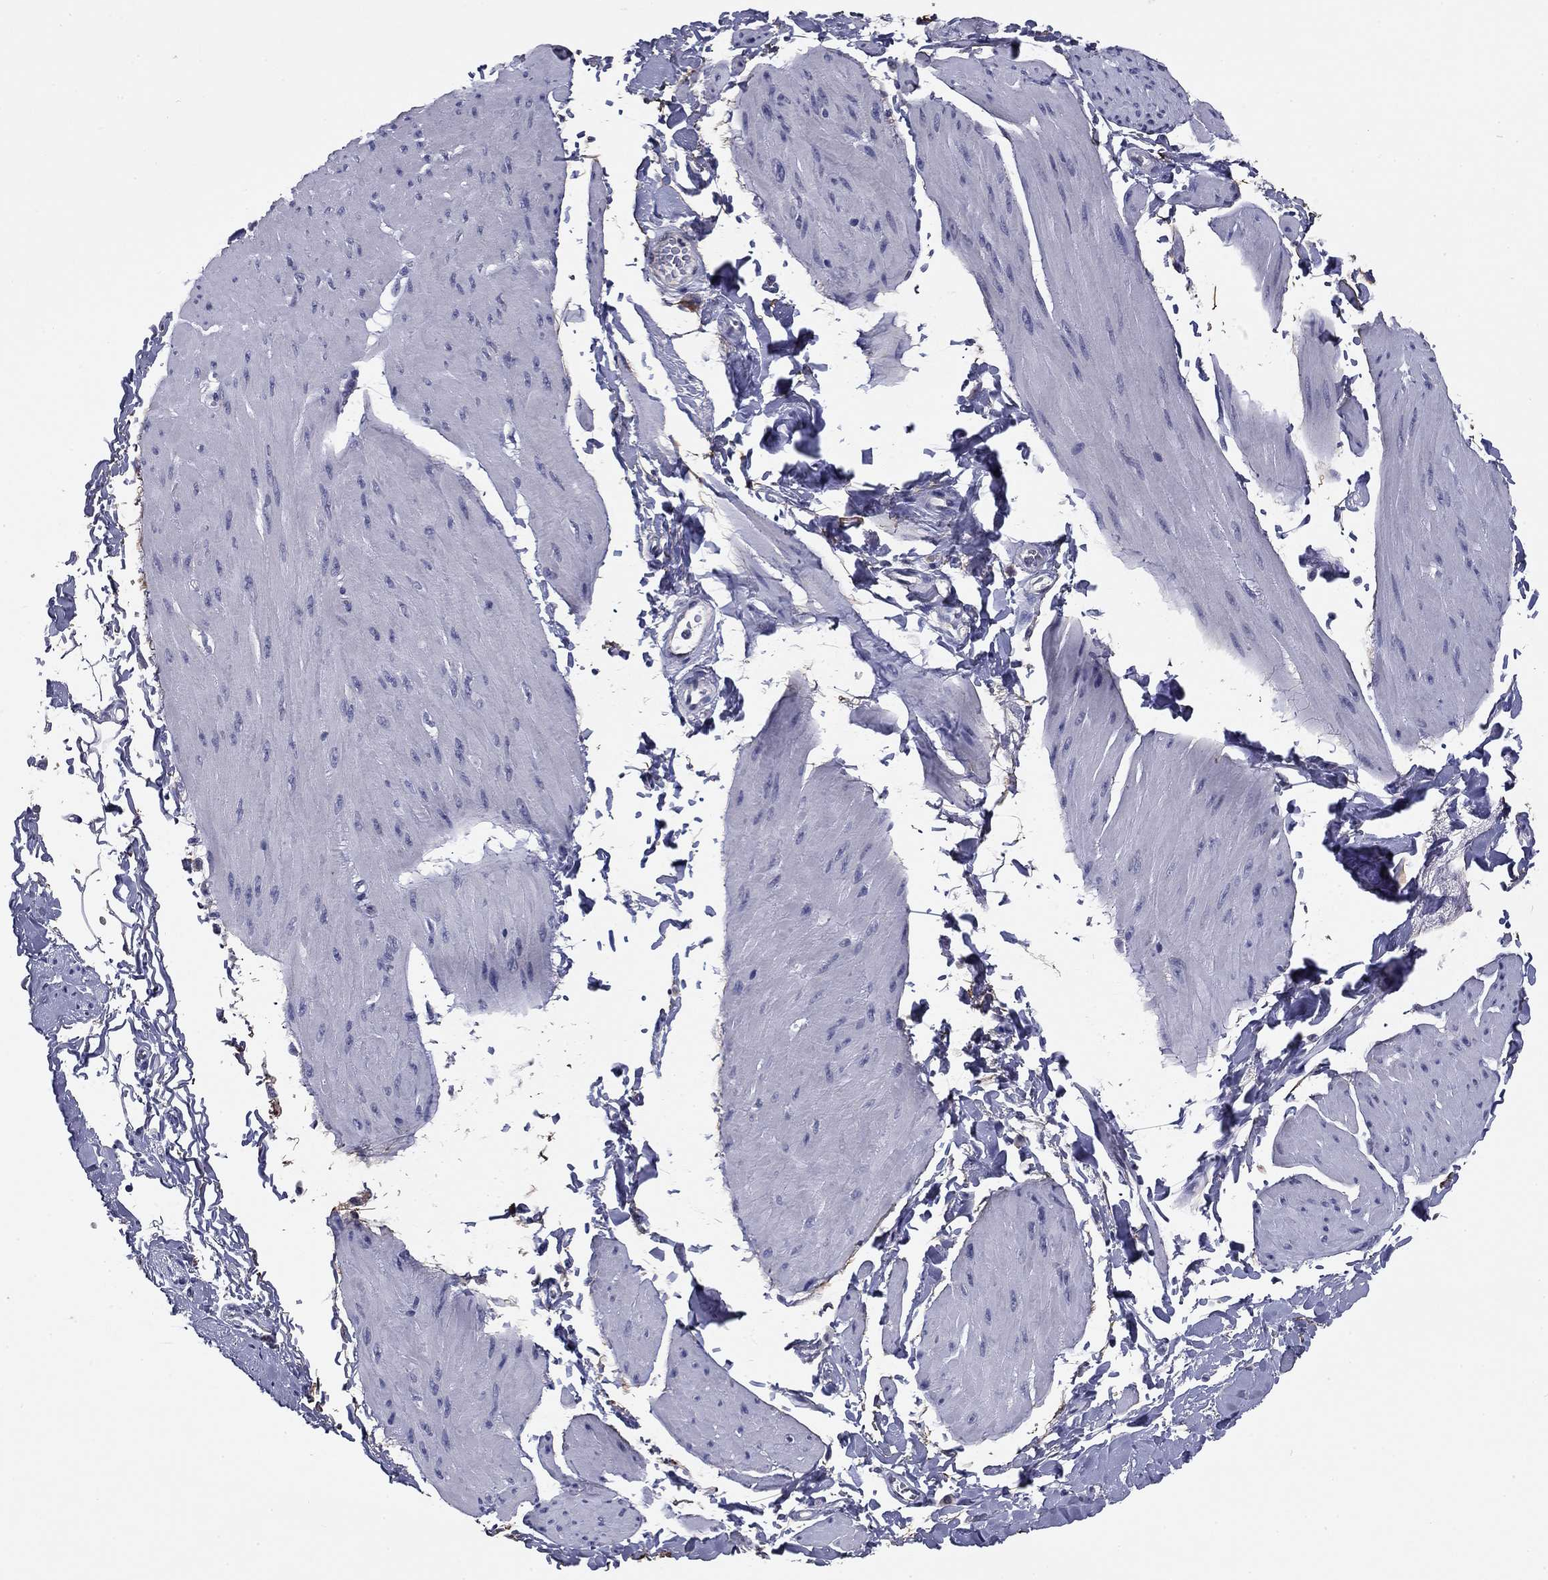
{"staining": {"intensity": "negative", "quantity": "none", "location": "none"}, "tissue": "smooth muscle", "cell_type": "Smooth muscle cells", "image_type": "normal", "snomed": [{"axis": "morphology", "description": "Normal tissue, NOS"}, {"axis": "topography", "description": "Adipose tissue"}, {"axis": "topography", "description": "Smooth muscle"}, {"axis": "topography", "description": "Peripheral nerve tissue"}], "caption": "Immunohistochemical staining of normal human smooth muscle shows no significant positivity in smooth muscle cells. (DAB immunohistochemistry (IHC), high magnification).", "gene": "REXO5", "patient": {"sex": "male", "age": 83}}